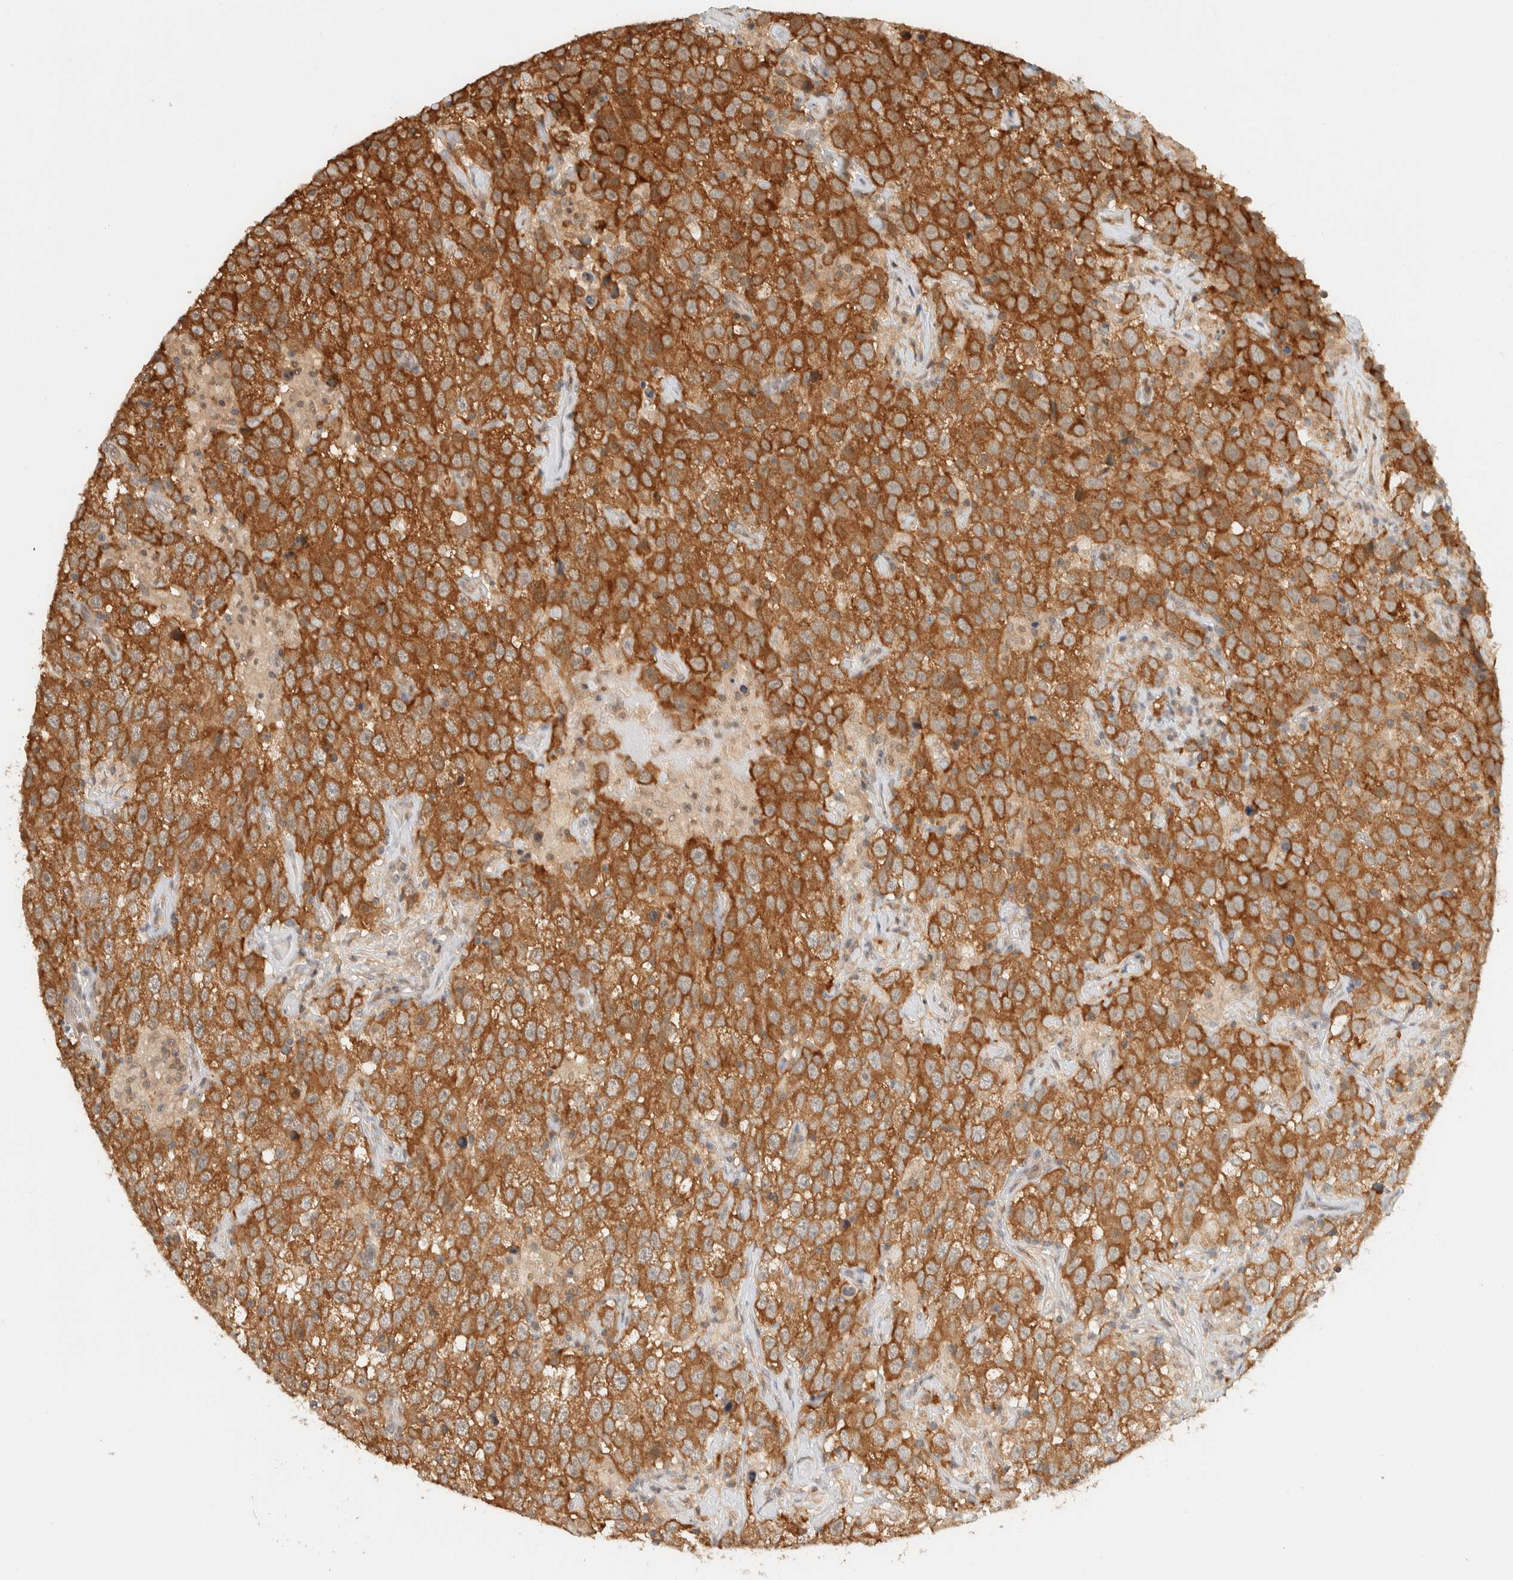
{"staining": {"intensity": "moderate", "quantity": ">75%", "location": "cytoplasmic/membranous"}, "tissue": "testis cancer", "cell_type": "Tumor cells", "image_type": "cancer", "snomed": [{"axis": "morphology", "description": "Seminoma, NOS"}, {"axis": "topography", "description": "Testis"}], "caption": "Testis cancer (seminoma) was stained to show a protein in brown. There is medium levels of moderate cytoplasmic/membranous staining in approximately >75% of tumor cells. The staining is performed using DAB (3,3'-diaminobenzidine) brown chromogen to label protein expression. The nuclei are counter-stained blue using hematoxylin.", "gene": "ARFGEF1", "patient": {"sex": "male", "age": 41}}